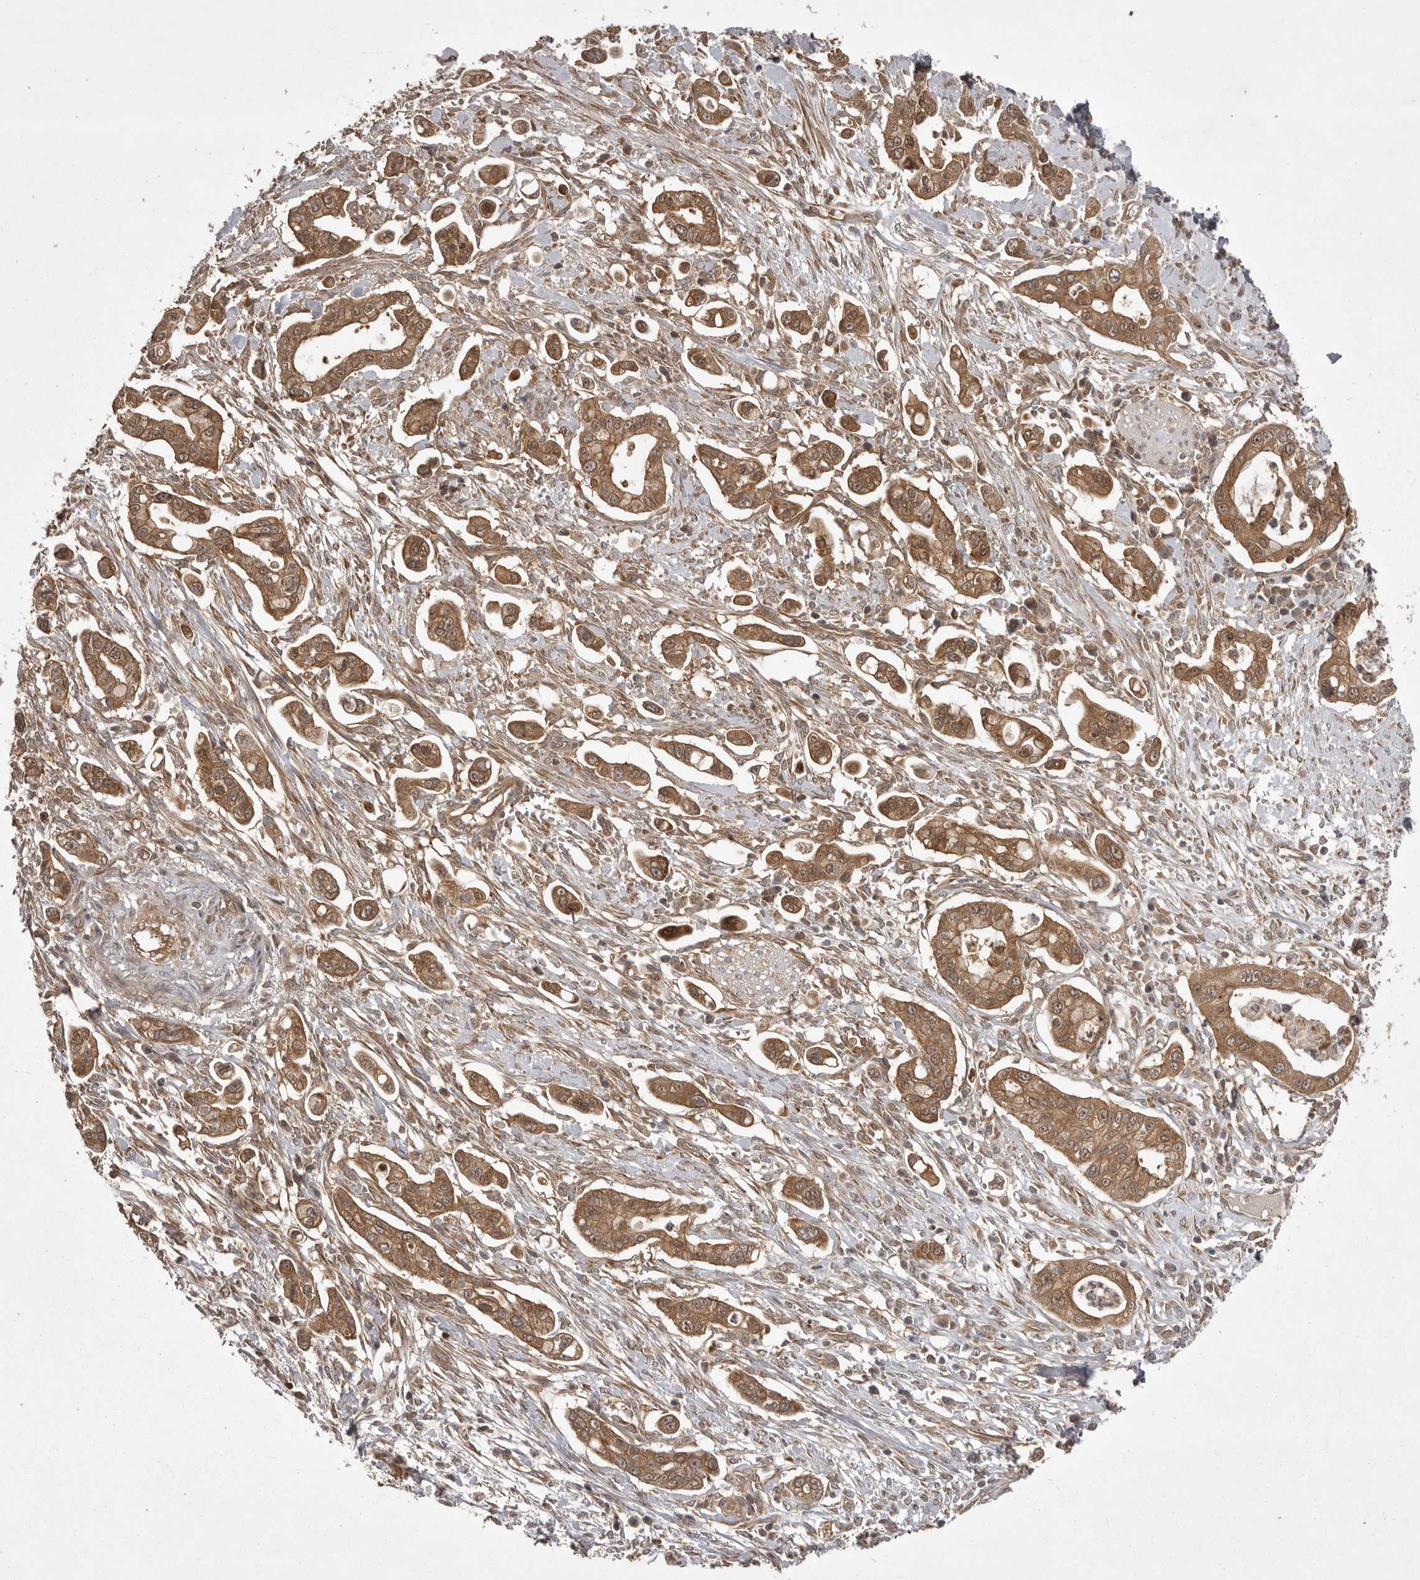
{"staining": {"intensity": "moderate", "quantity": ">75%", "location": "cytoplasmic/membranous"}, "tissue": "pancreatic cancer", "cell_type": "Tumor cells", "image_type": "cancer", "snomed": [{"axis": "morphology", "description": "Adenocarcinoma, NOS"}, {"axis": "topography", "description": "Pancreas"}], "caption": "A high-resolution photomicrograph shows IHC staining of adenocarcinoma (pancreatic), which displays moderate cytoplasmic/membranous expression in approximately >75% of tumor cells.", "gene": "STK24", "patient": {"sex": "male", "age": 68}}